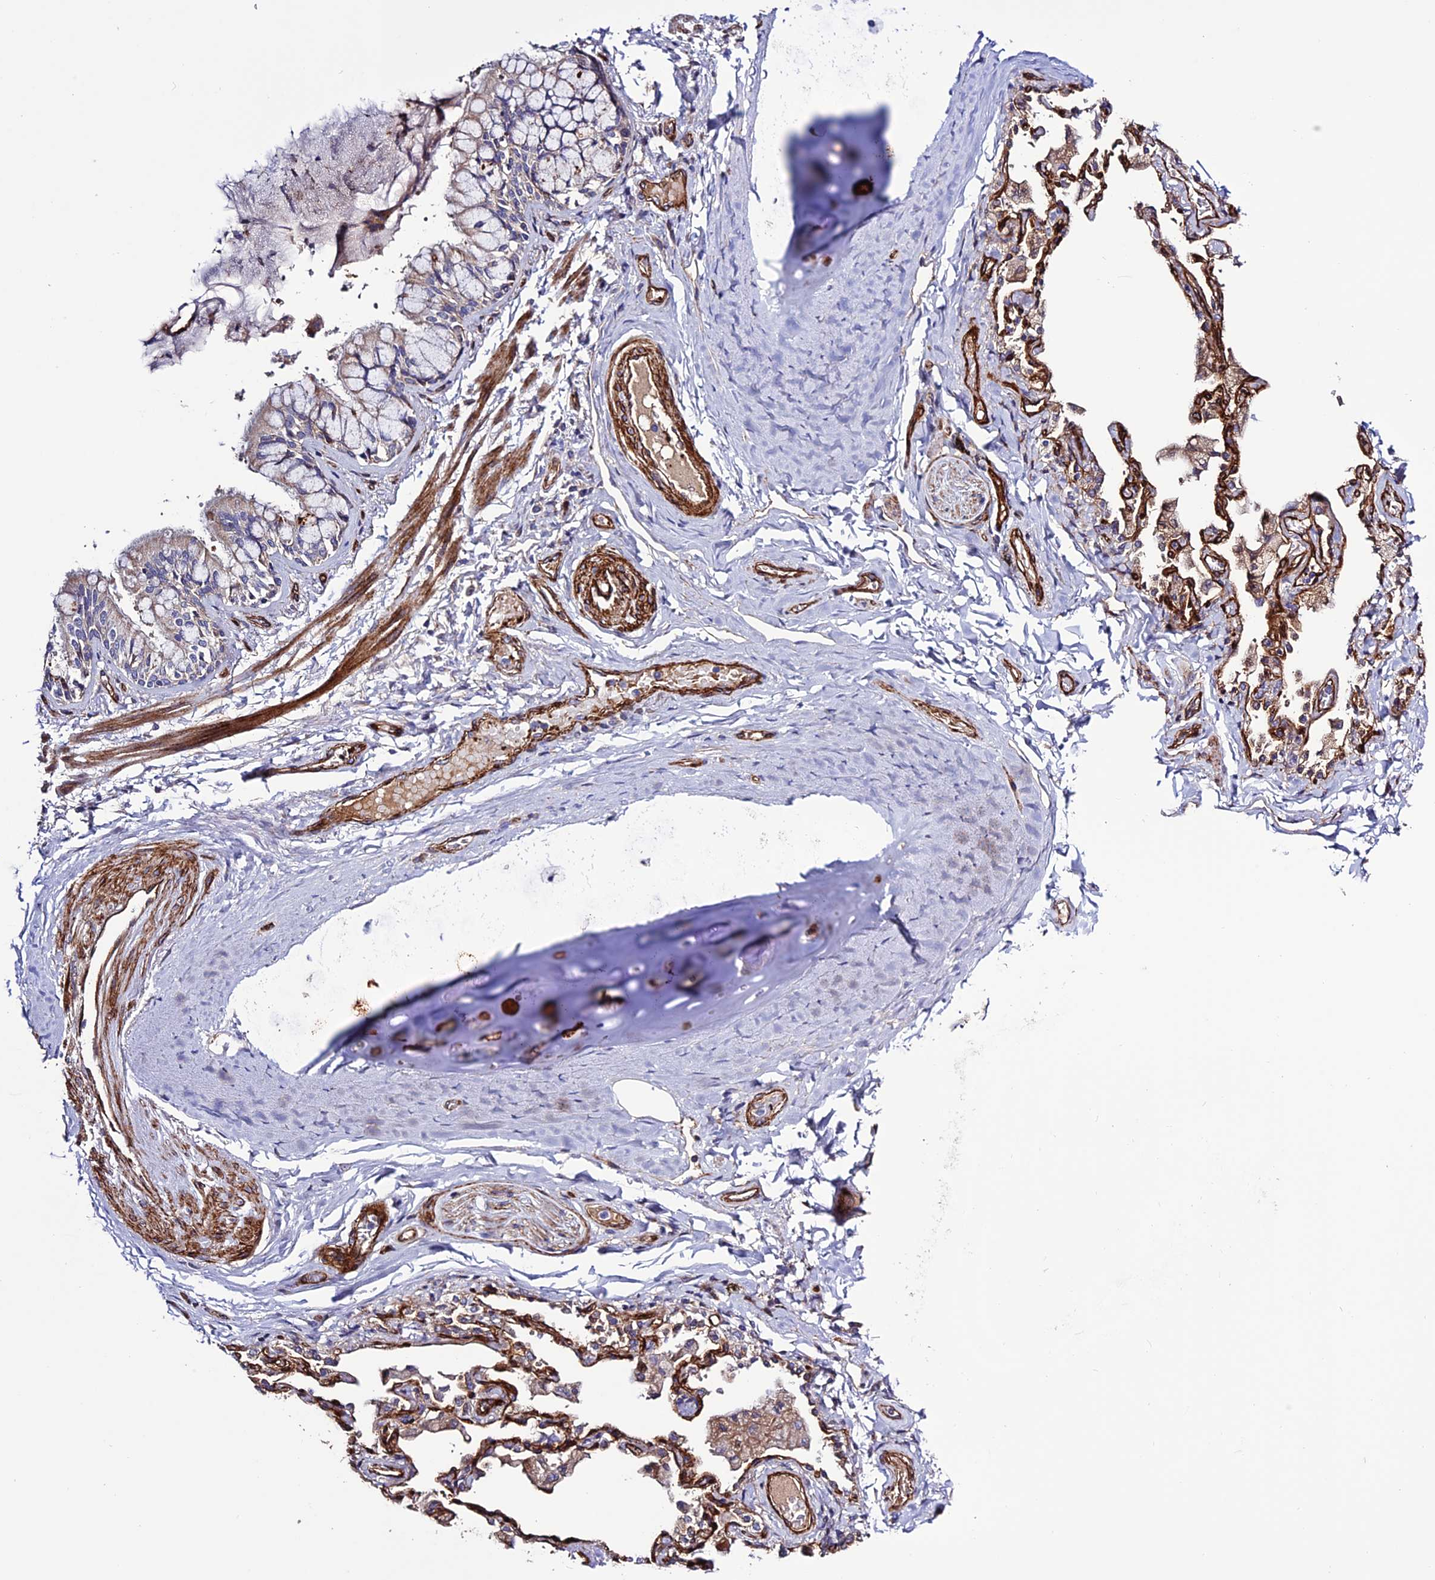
{"staining": {"intensity": "weak", "quantity": "25%-75%", "location": "cytoplasmic/membranous"}, "tissue": "bronchus", "cell_type": "Respiratory epithelial cells", "image_type": "normal", "snomed": [{"axis": "morphology", "description": "Normal tissue, NOS"}, {"axis": "morphology", "description": "Inflammation, NOS"}, {"axis": "topography", "description": "Bronchus"}, {"axis": "topography", "description": "Lung"}], "caption": "Brown immunohistochemical staining in normal bronchus reveals weak cytoplasmic/membranous staining in approximately 25%-75% of respiratory epithelial cells. (IHC, brightfield microscopy, high magnification).", "gene": "REX1BD", "patient": {"sex": "female", "age": 46}}